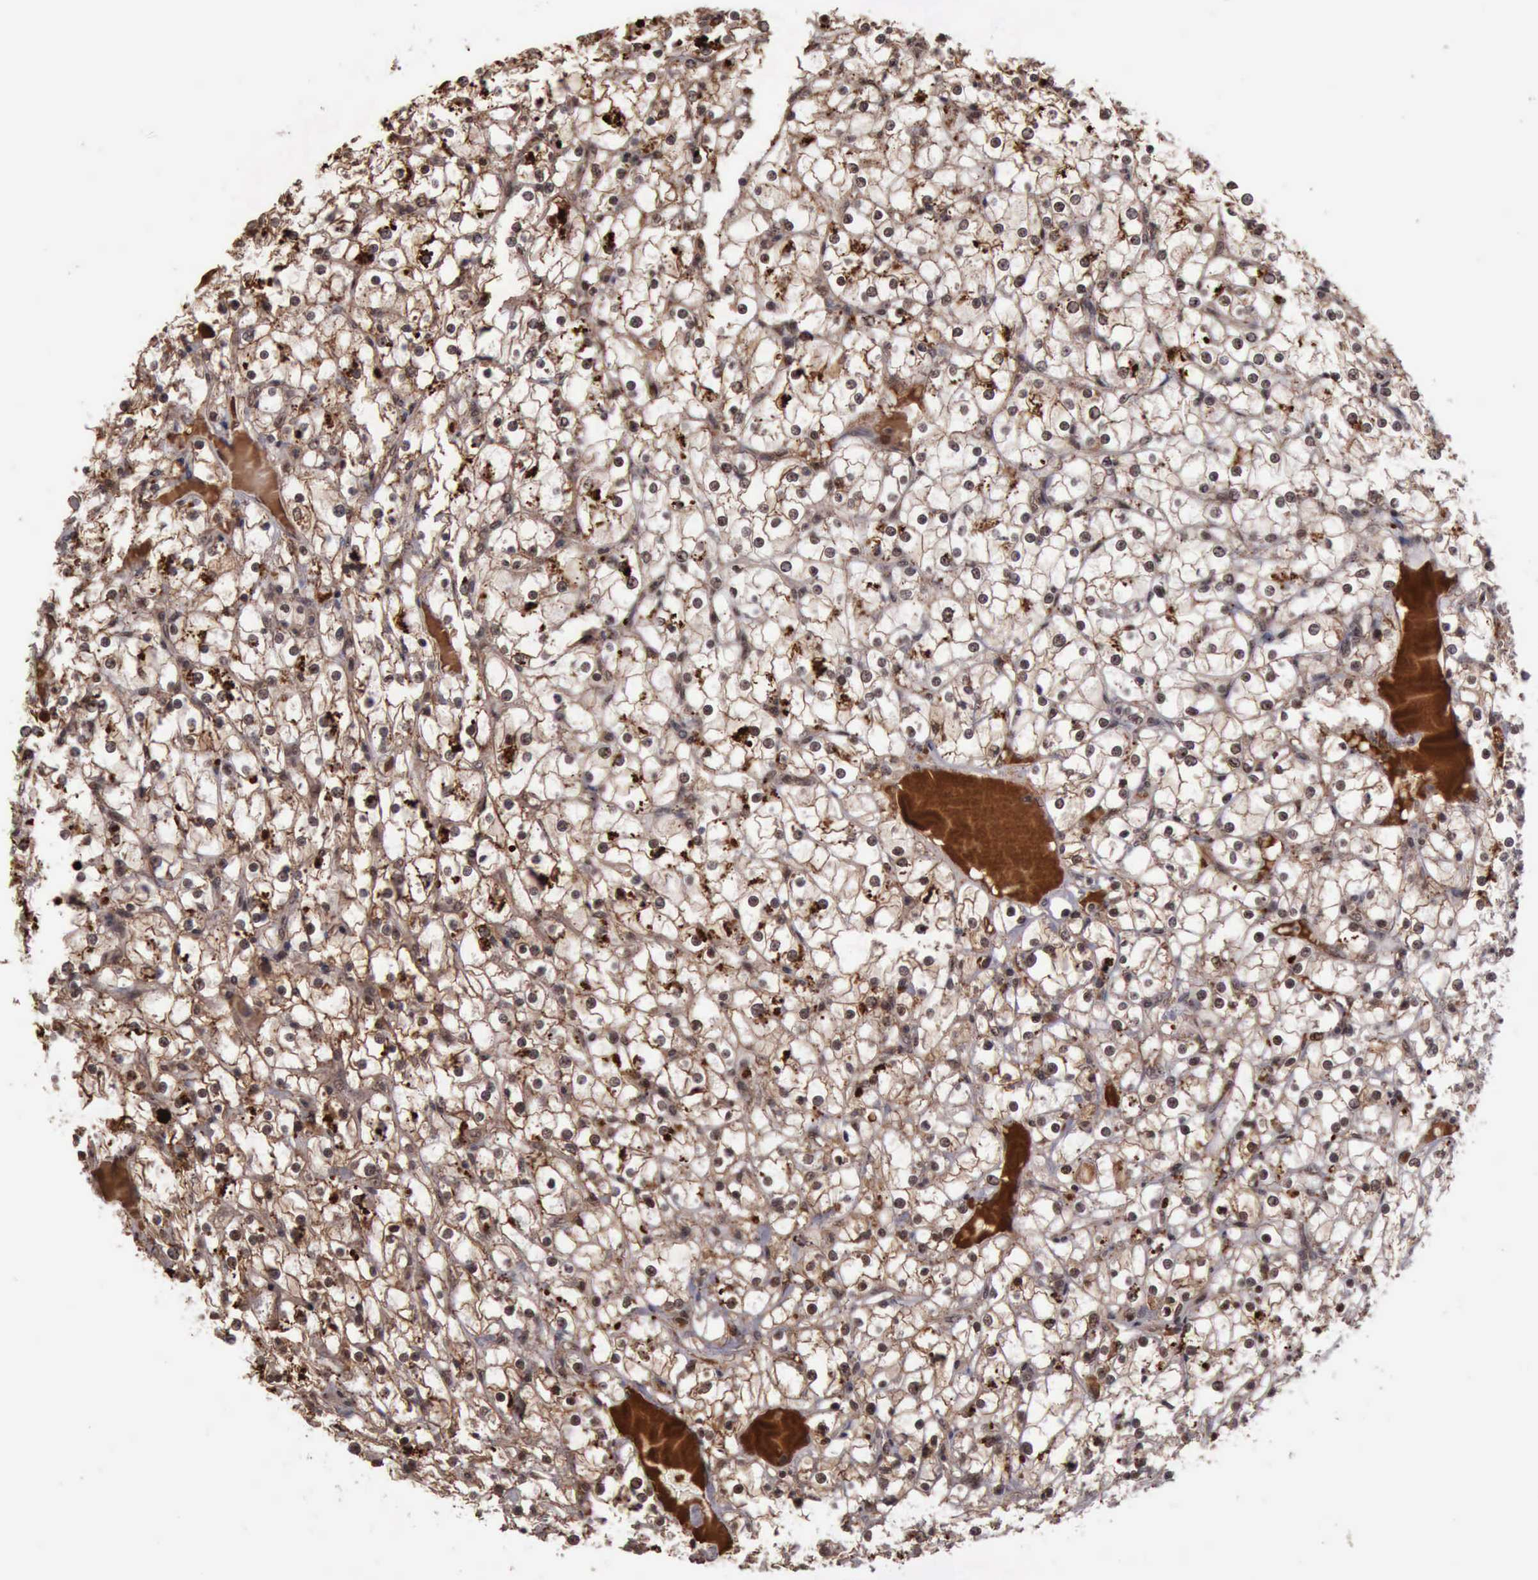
{"staining": {"intensity": "moderate", "quantity": ">75%", "location": "cytoplasmic/membranous,nuclear"}, "tissue": "renal cancer", "cell_type": "Tumor cells", "image_type": "cancer", "snomed": [{"axis": "morphology", "description": "Adenocarcinoma, NOS"}, {"axis": "topography", "description": "Kidney"}], "caption": "This histopathology image exhibits IHC staining of human adenocarcinoma (renal), with medium moderate cytoplasmic/membranous and nuclear positivity in approximately >75% of tumor cells.", "gene": "TRMT2A", "patient": {"sex": "female", "age": 73}}